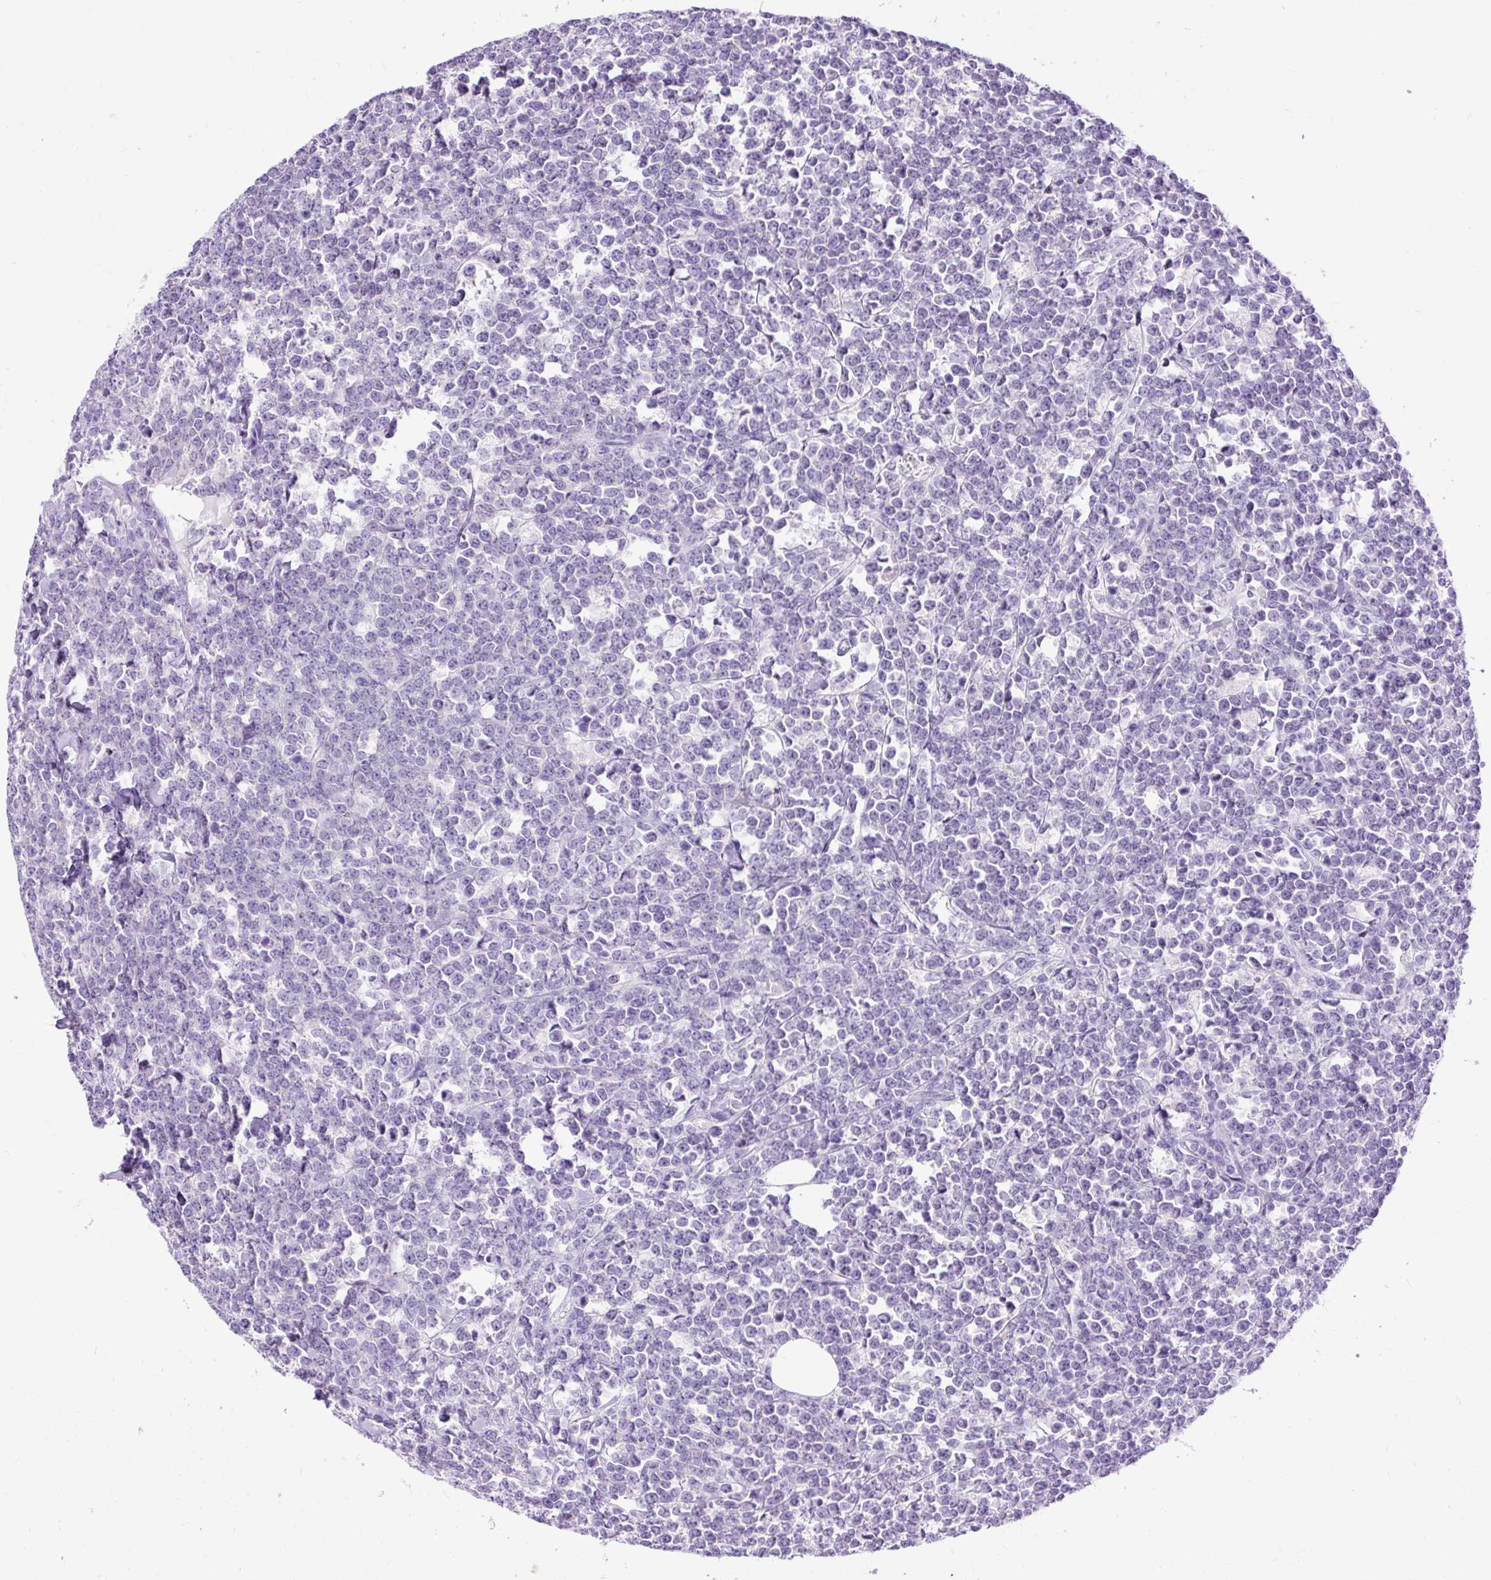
{"staining": {"intensity": "negative", "quantity": "none", "location": "none"}, "tissue": "lymphoma", "cell_type": "Tumor cells", "image_type": "cancer", "snomed": [{"axis": "morphology", "description": "Malignant lymphoma, non-Hodgkin's type, High grade"}, {"axis": "topography", "description": "Small intestine"}, {"axis": "topography", "description": "Colon"}], "caption": "Image shows no protein positivity in tumor cells of malignant lymphoma, non-Hodgkin's type (high-grade) tissue.", "gene": "PDIA2", "patient": {"sex": "male", "age": 8}}